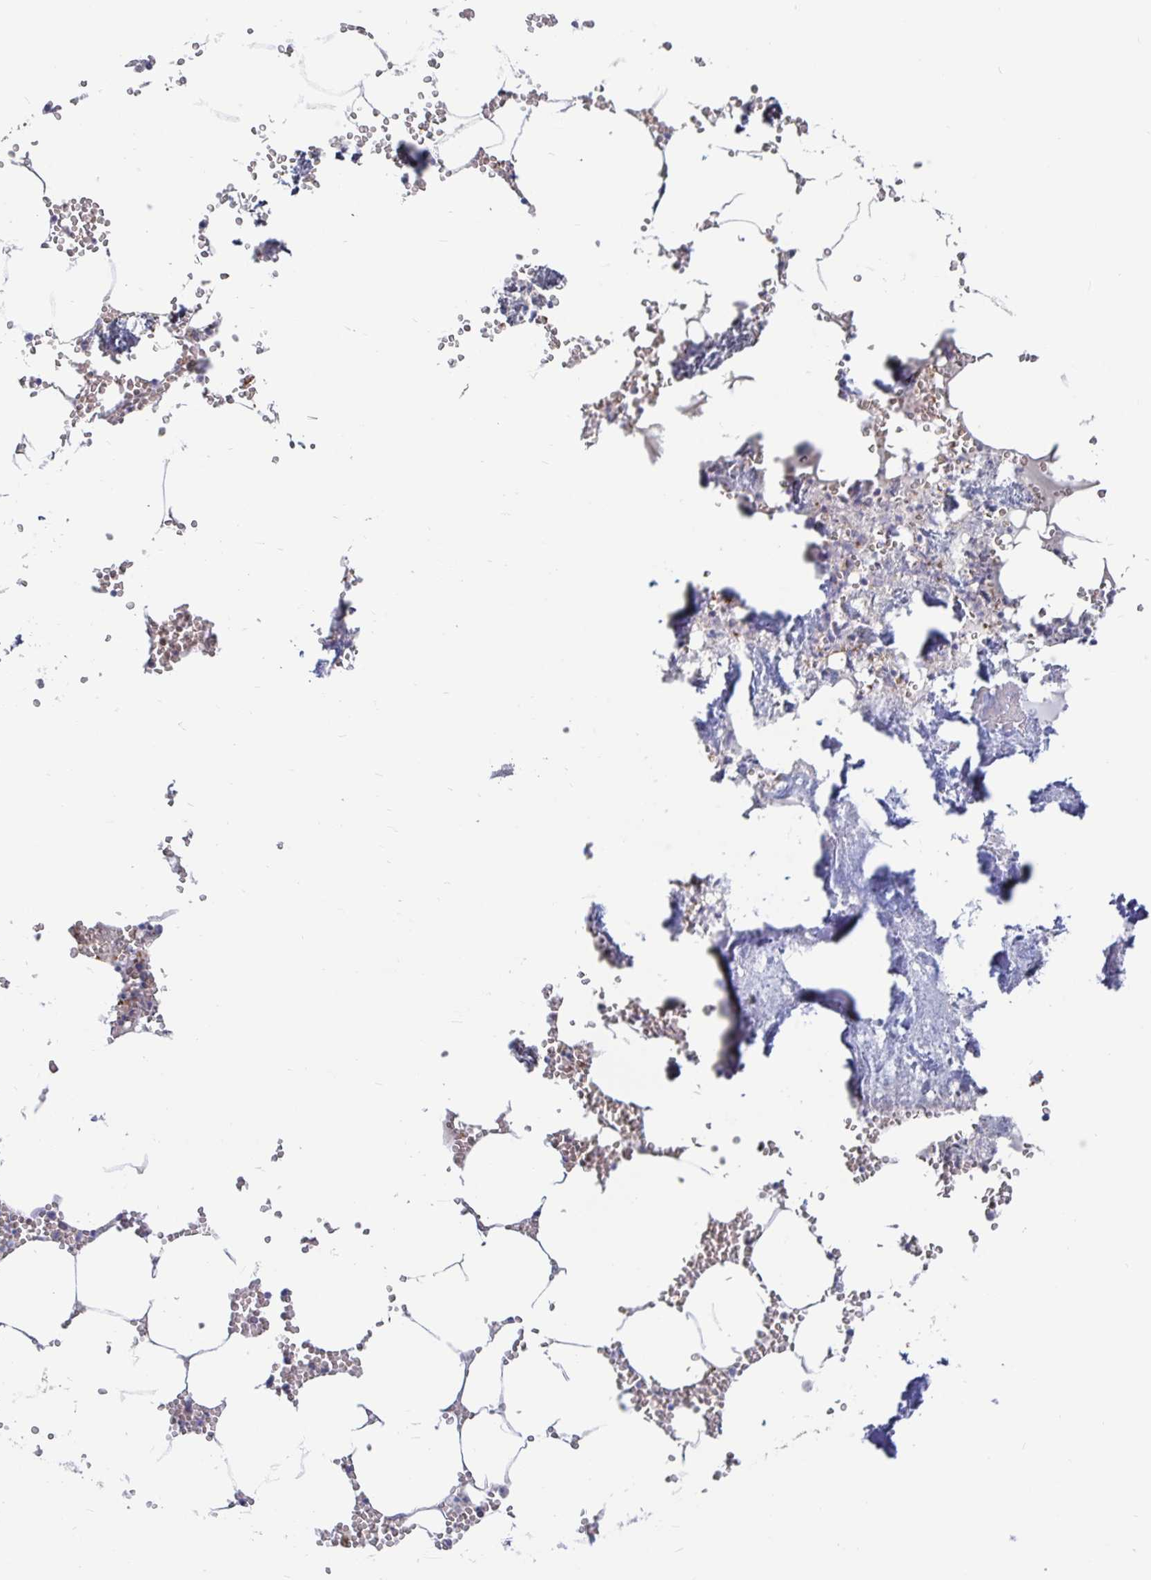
{"staining": {"intensity": "negative", "quantity": "none", "location": "none"}, "tissue": "bone marrow", "cell_type": "Hematopoietic cells", "image_type": "normal", "snomed": [{"axis": "morphology", "description": "Normal tissue, NOS"}, {"axis": "topography", "description": "Bone marrow"}], "caption": "A high-resolution photomicrograph shows immunohistochemistry staining of unremarkable bone marrow, which exhibits no significant expression in hematopoietic cells.", "gene": "SPPL3", "patient": {"sex": "male", "age": 54}}